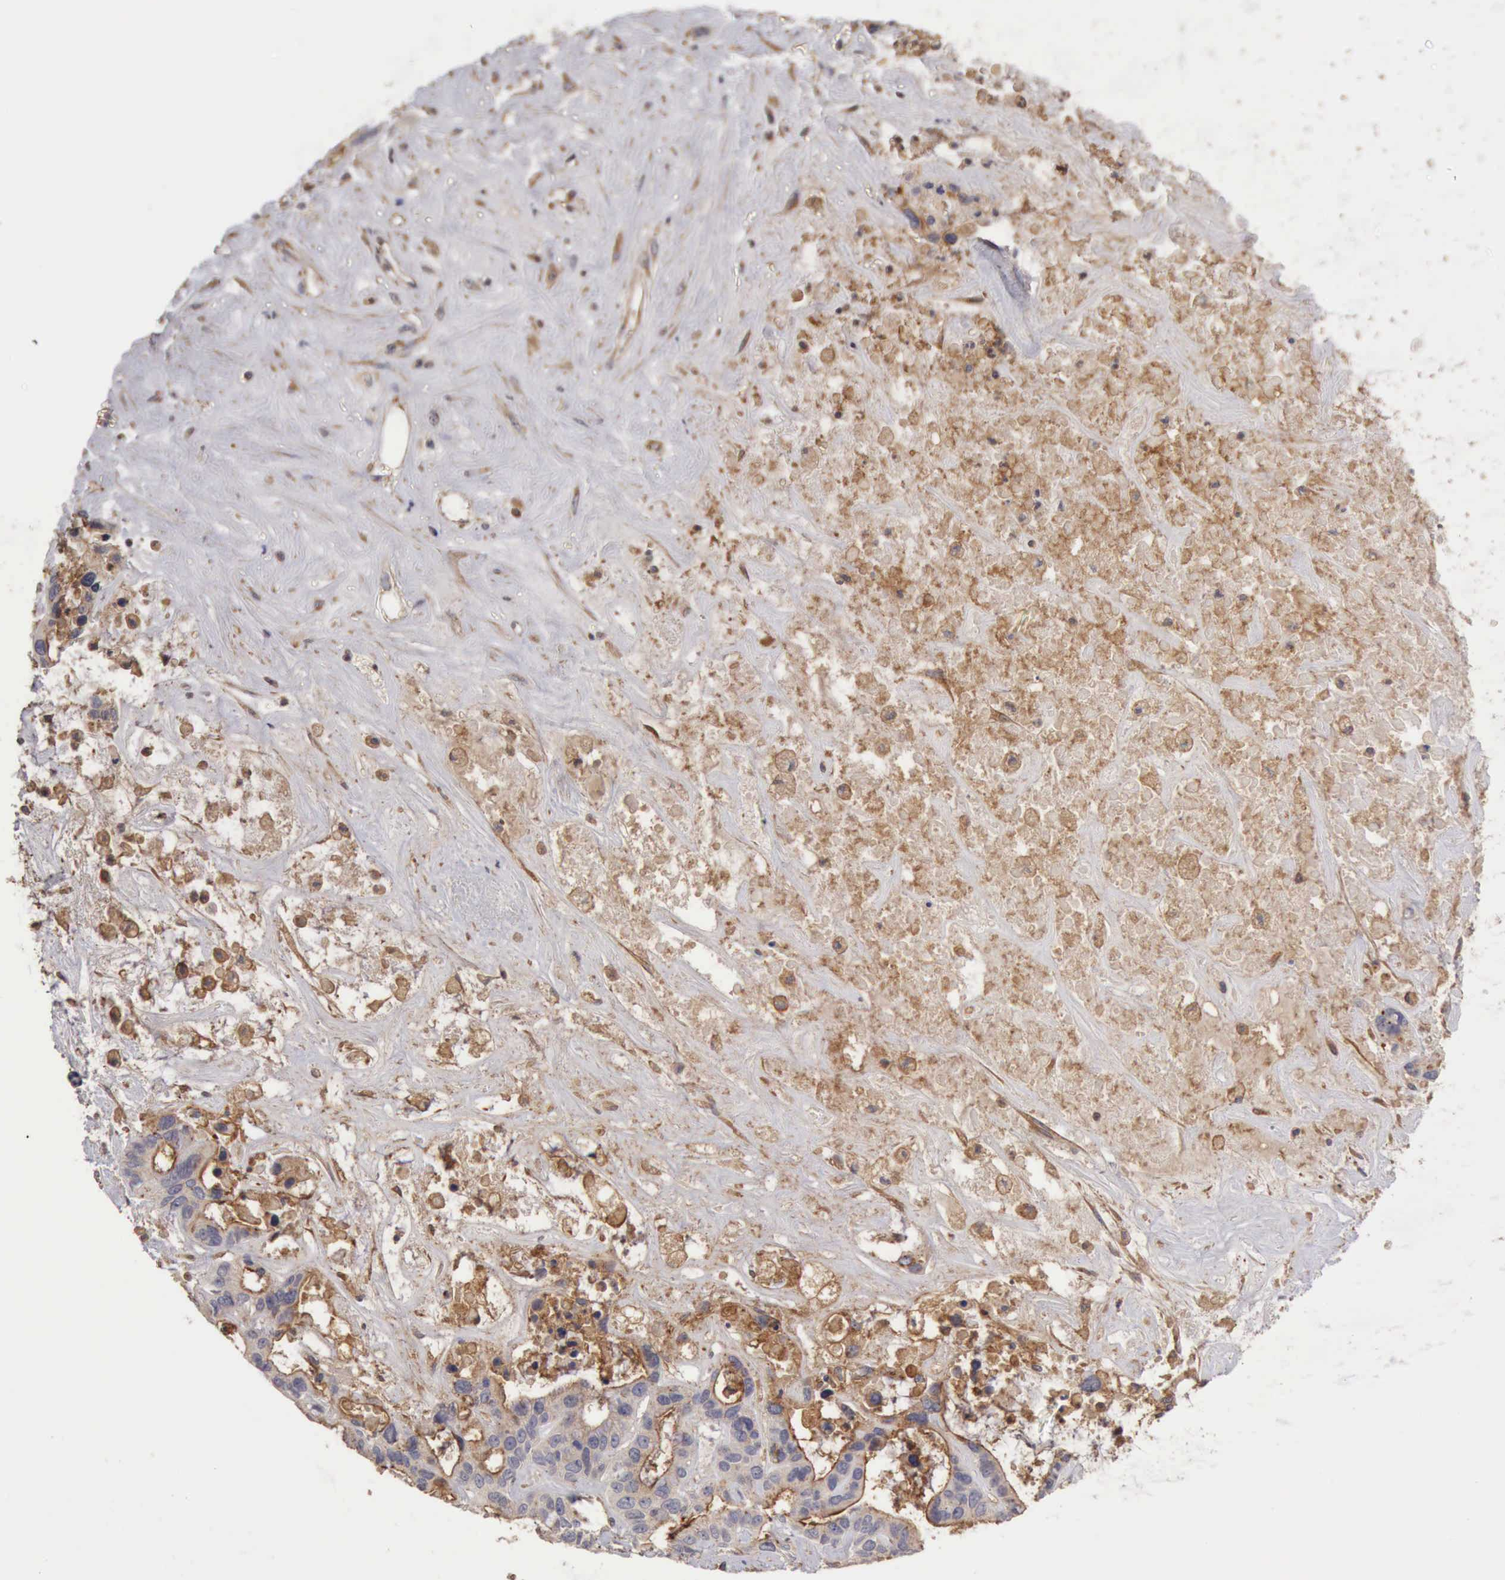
{"staining": {"intensity": "negative", "quantity": "none", "location": "none"}, "tissue": "liver cancer", "cell_type": "Tumor cells", "image_type": "cancer", "snomed": [{"axis": "morphology", "description": "Cholangiocarcinoma"}, {"axis": "topography", "description": "Liver"}], "caption": "This is an immunohistochemistry micrograph of human liver cancer. There is no expression in tumor cells.", "gene": "BMX", "patient": {"sex": "female", "age": 65}}